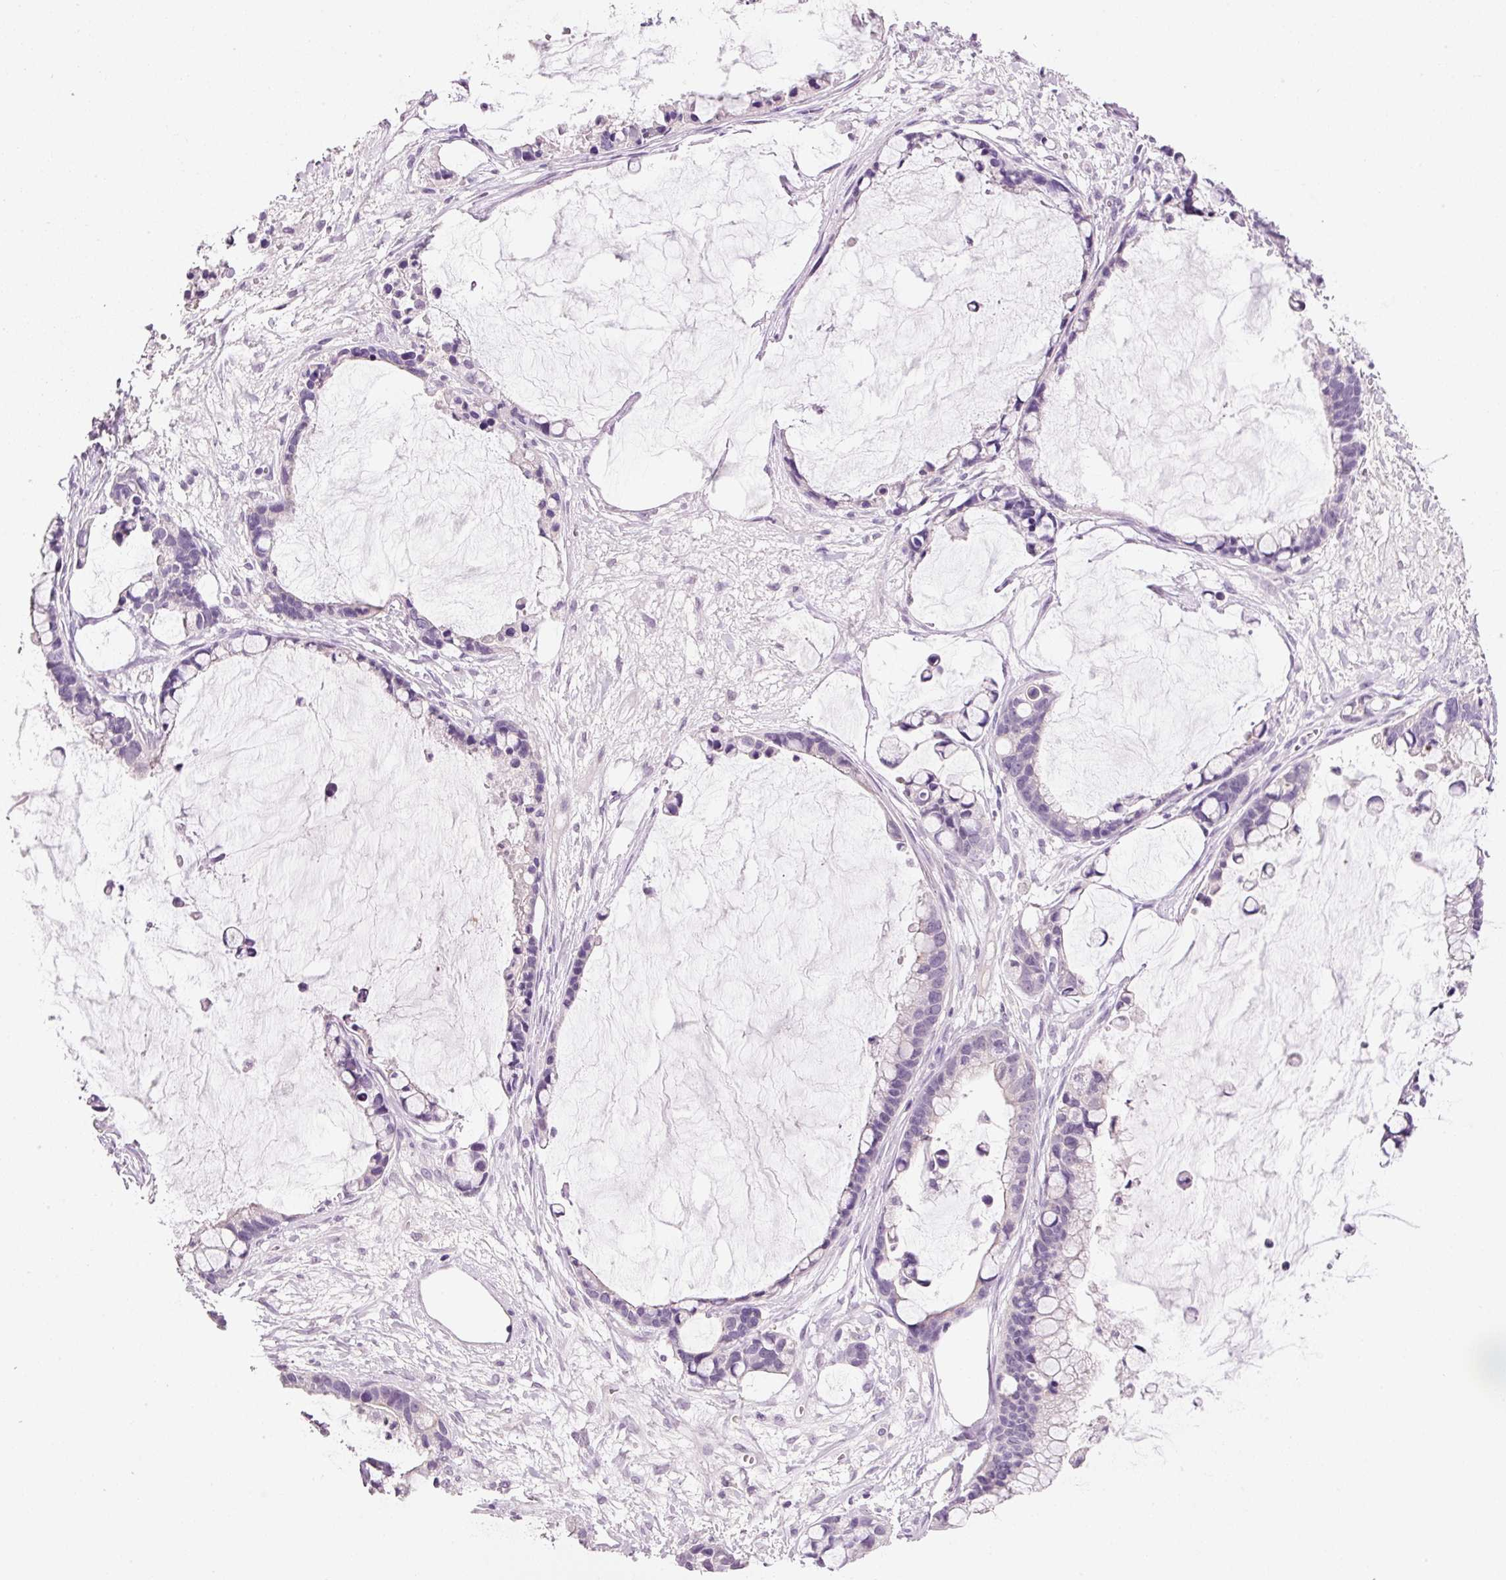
{"staining": {"intensity": "negative", "quantity": "none", "location": "none"}, "tissue": "ovarian cancer", "cell_type": "Tumor cells", "image_type": "cancer", "snomed": [{"axis": "morphology", "description": "Cystadenocarcinoma, mucinous, NOS"}, {"axis": "topography", "description": "Ovary"}], "caption": "There is no significant positivity in tumor cells of ovarian cancer. (Immunohistochemistry, brightfield microscopy, high magnification).", "gene": "TENT5C", "patient": {"sex": "female", "age": 63}}